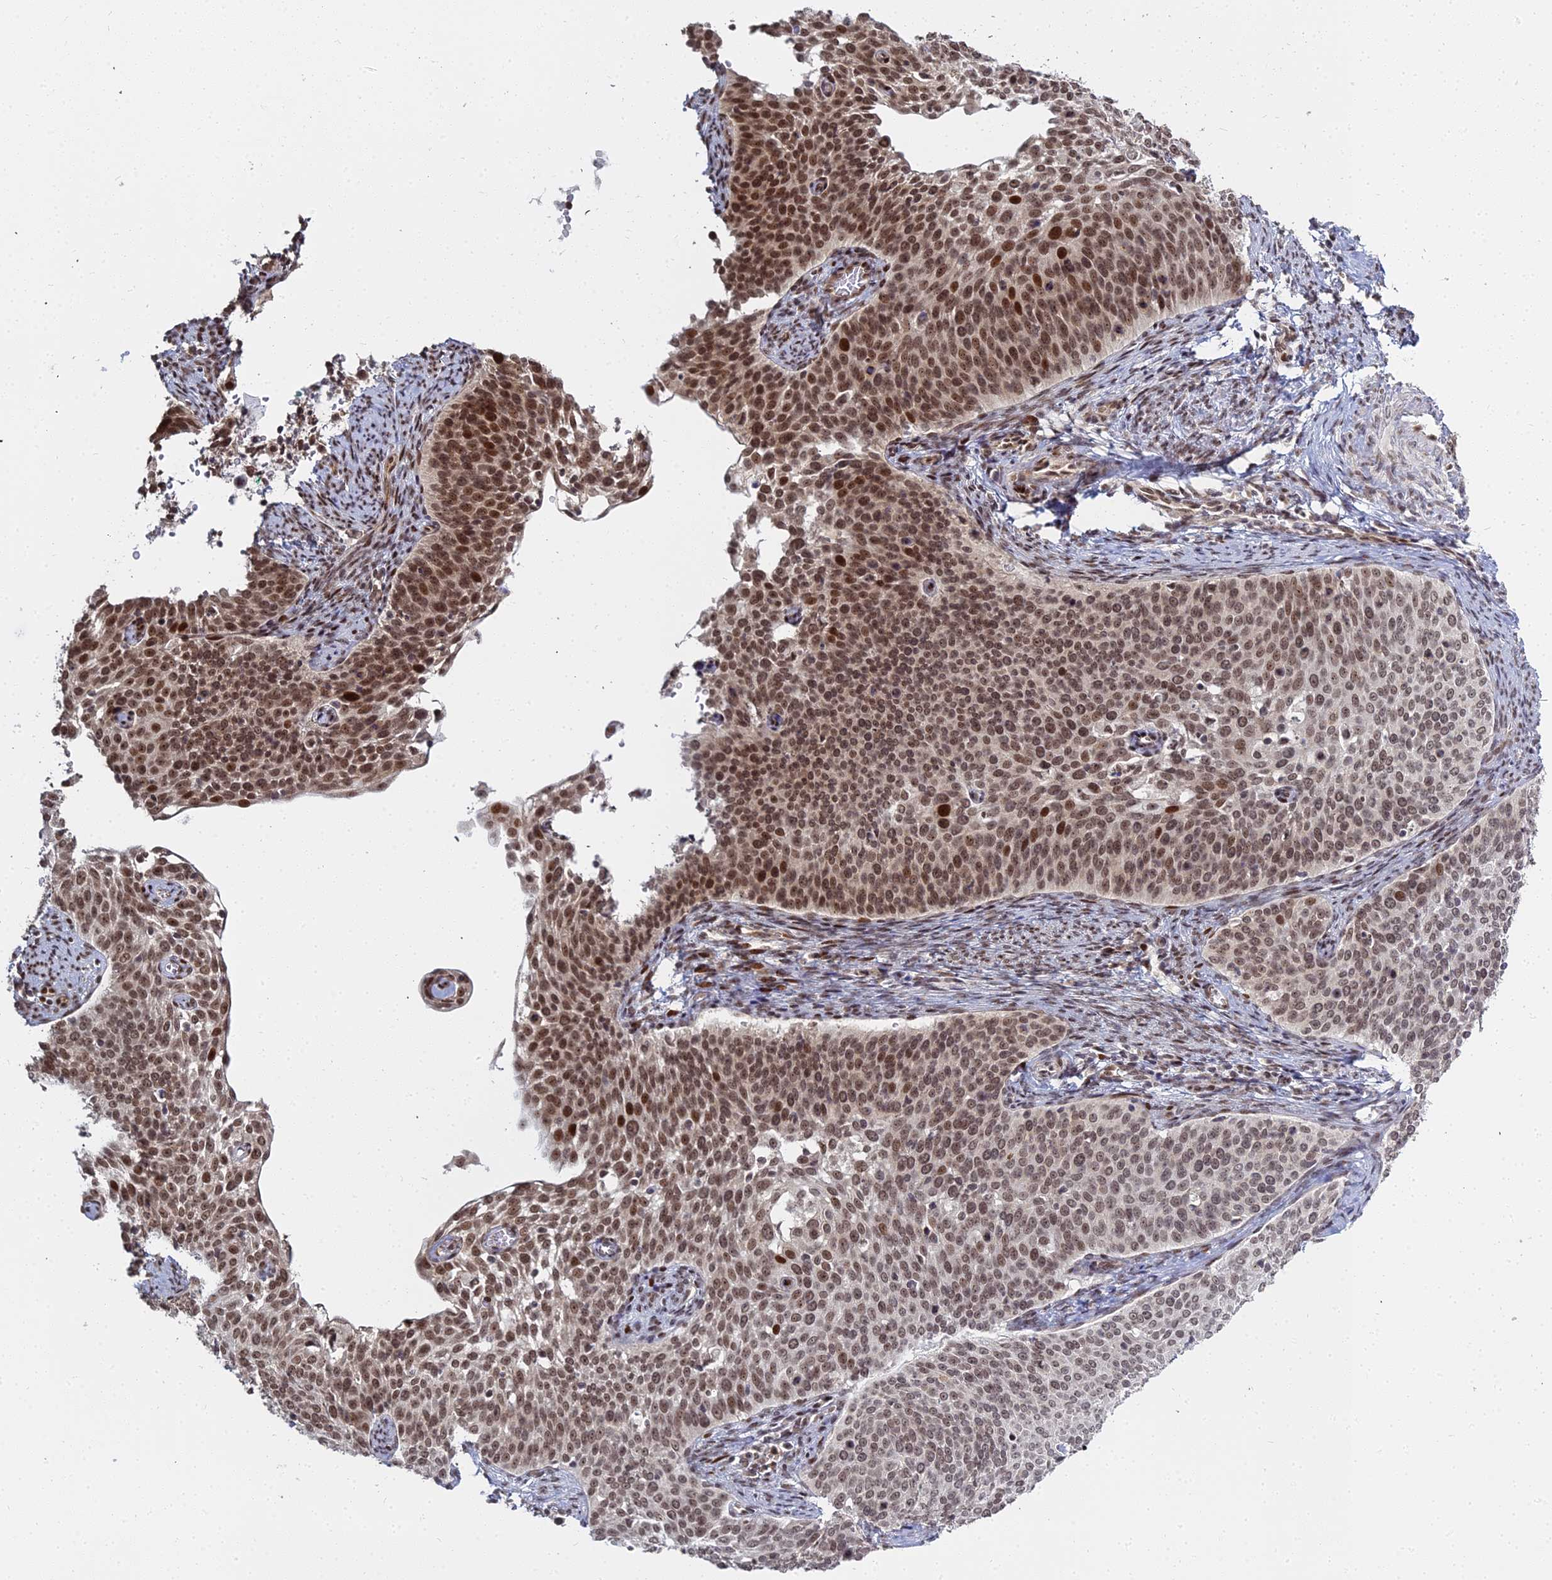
{"staining": {"intensity": "moderate", "quantity": ">75%", "location": "nuclear"}, "tissue": "cervical cancer", "cell_type": "Tumor cells", "image_type": "cancer", "snomed": [{"axis": "morphology", "description": "Squamous cell carcinoma, NOS"}, {"axis": "topography", "description": "Cervix"}], "caption": "Brown immunohistochemical staining in squamous cell carcinoma (cervical) exhibits moderate nuclear staining in approximately >75% of tumor cells.", "gene": "ABCA2", "patient": {"sex": "female", "age": 44}}